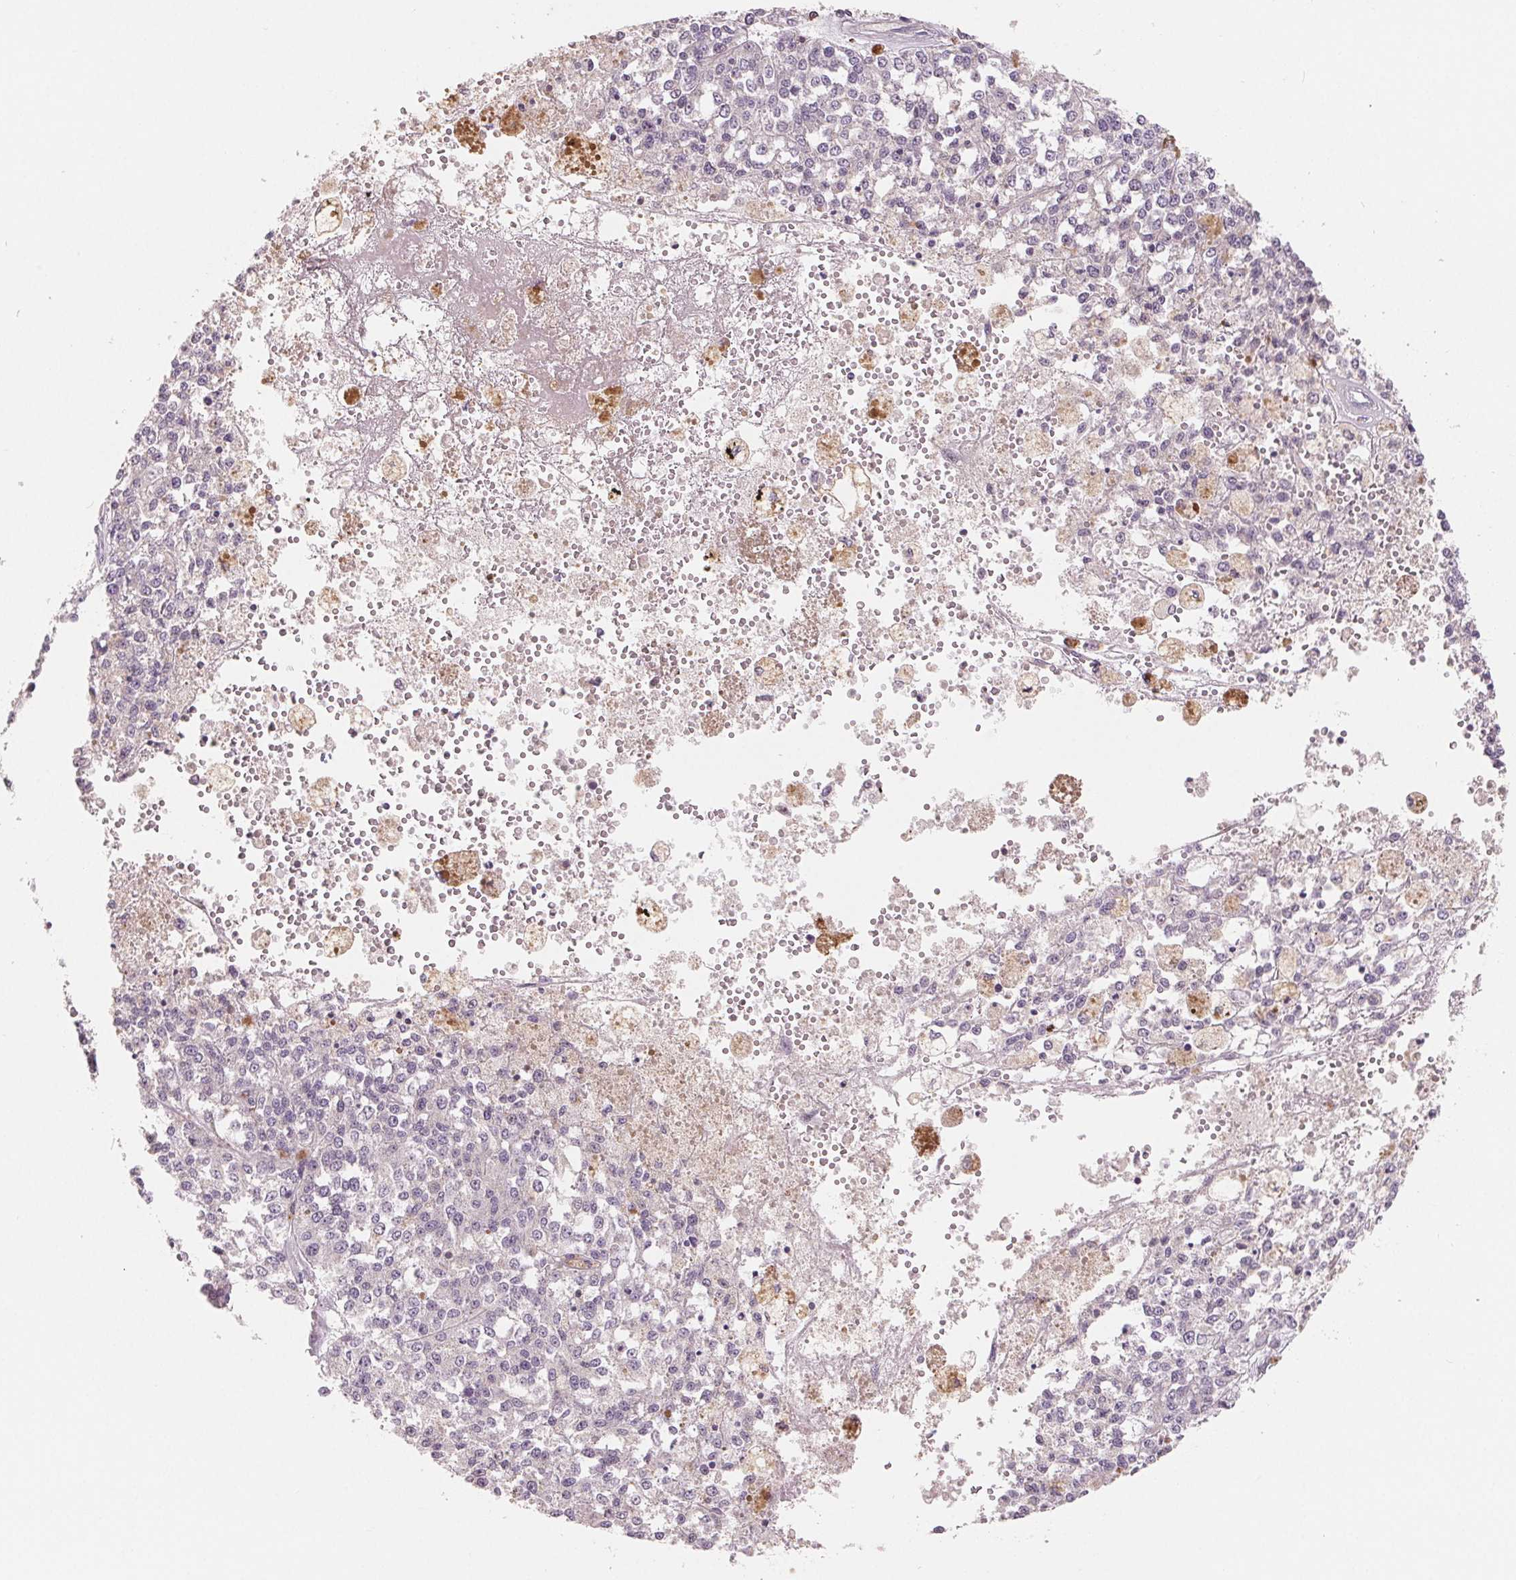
{"staining": {"intensity": "negative", "quantity": "none", "location": "none"}, "tissue": "melanoma", "cell_type": "Tumor cells", "image_type": "cancer", "snomed": [{"axis": "morphology", "description": "Malignant melanoma, Metastatic site"}, {"axis": "topography", "description": "Lymph node"}], "caption": "A high-resolution micrograph shows immunohistochemistry staining of melanoma, which reveals no significant expression in tumor cells.", "gene": "VTCN1", "patient": {"sex": "female", "age": 64}}